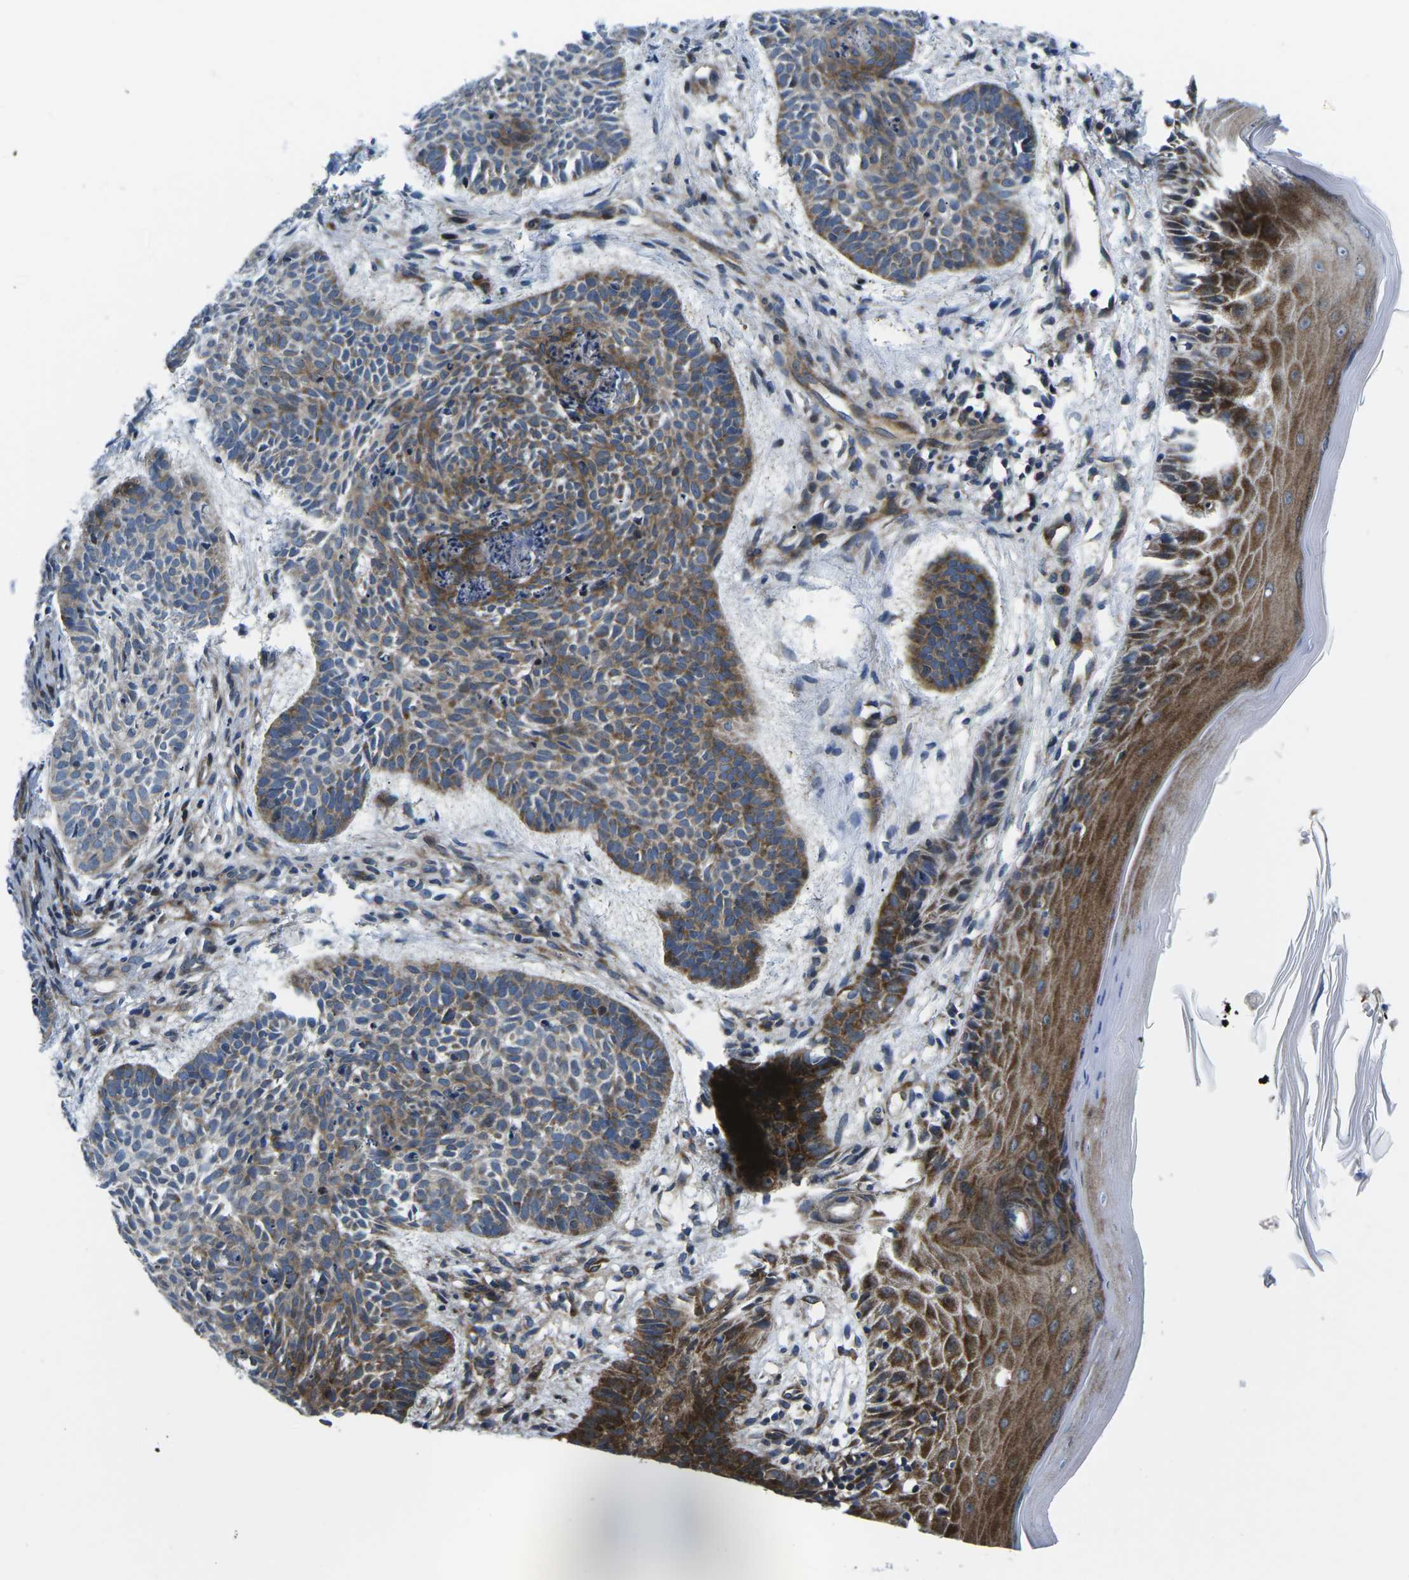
{"staining": {"intensity": "moderate", "quantity": "25%-75%", "location": "cytoplasmic/membranous"}, "tissue": "skin cancer", "cell_type": "Tumor cells", "image_type": "cancer", "snomed": [{"axis": "morphology", "description": "Basal cell carcinoma"}, {"axis": "topography", "description": "Skin"}], "caption": "An immunohistochemistry image of tumor tissue is shown. Protein staining in brown highlights moderate cytoplasmic/membranous positivity in skin basal cell carcinoma within tumor cells.", "gene": "EIF4E", "patient": {"sex": "male", "age": 60}}